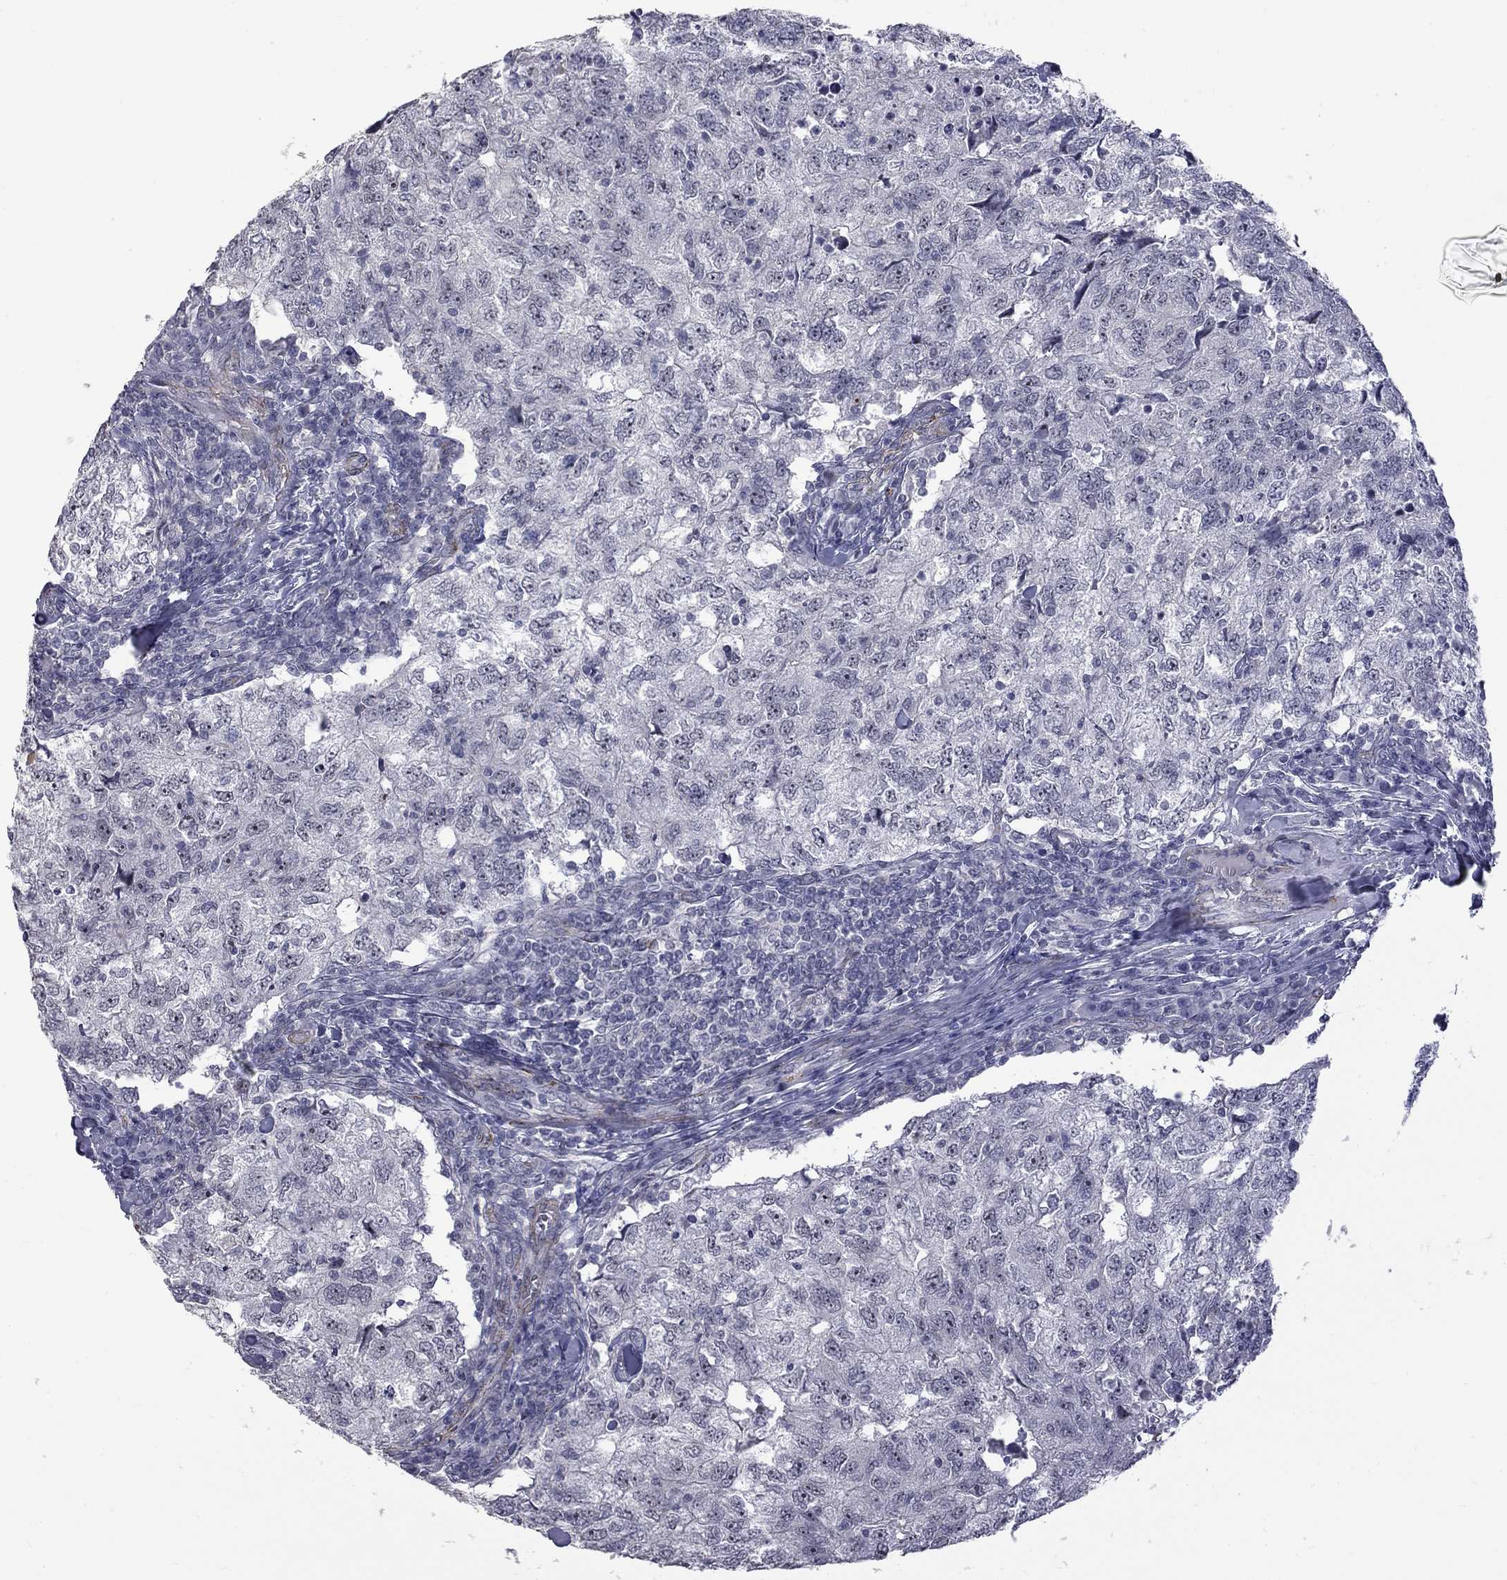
{"staining": {"intensity": "negative", "quantity": "none", "location": "none"}, "tissue": "breast cancer", "cell_type": "Tumor cells", "image_type": "cancer", "snomed": [{"axis": "morphology", "description": "Duct carcinoma"}, {"axis": "topography", "description": "Breast"}], "caption": "Breast cancer (intraductal carcinoma) stained for a protein using immunohistochemistry (IHC) demonstrates no expression tumor cells.", "gene": "GSG1L", "patient": {"sex": "female", "age": 30}}